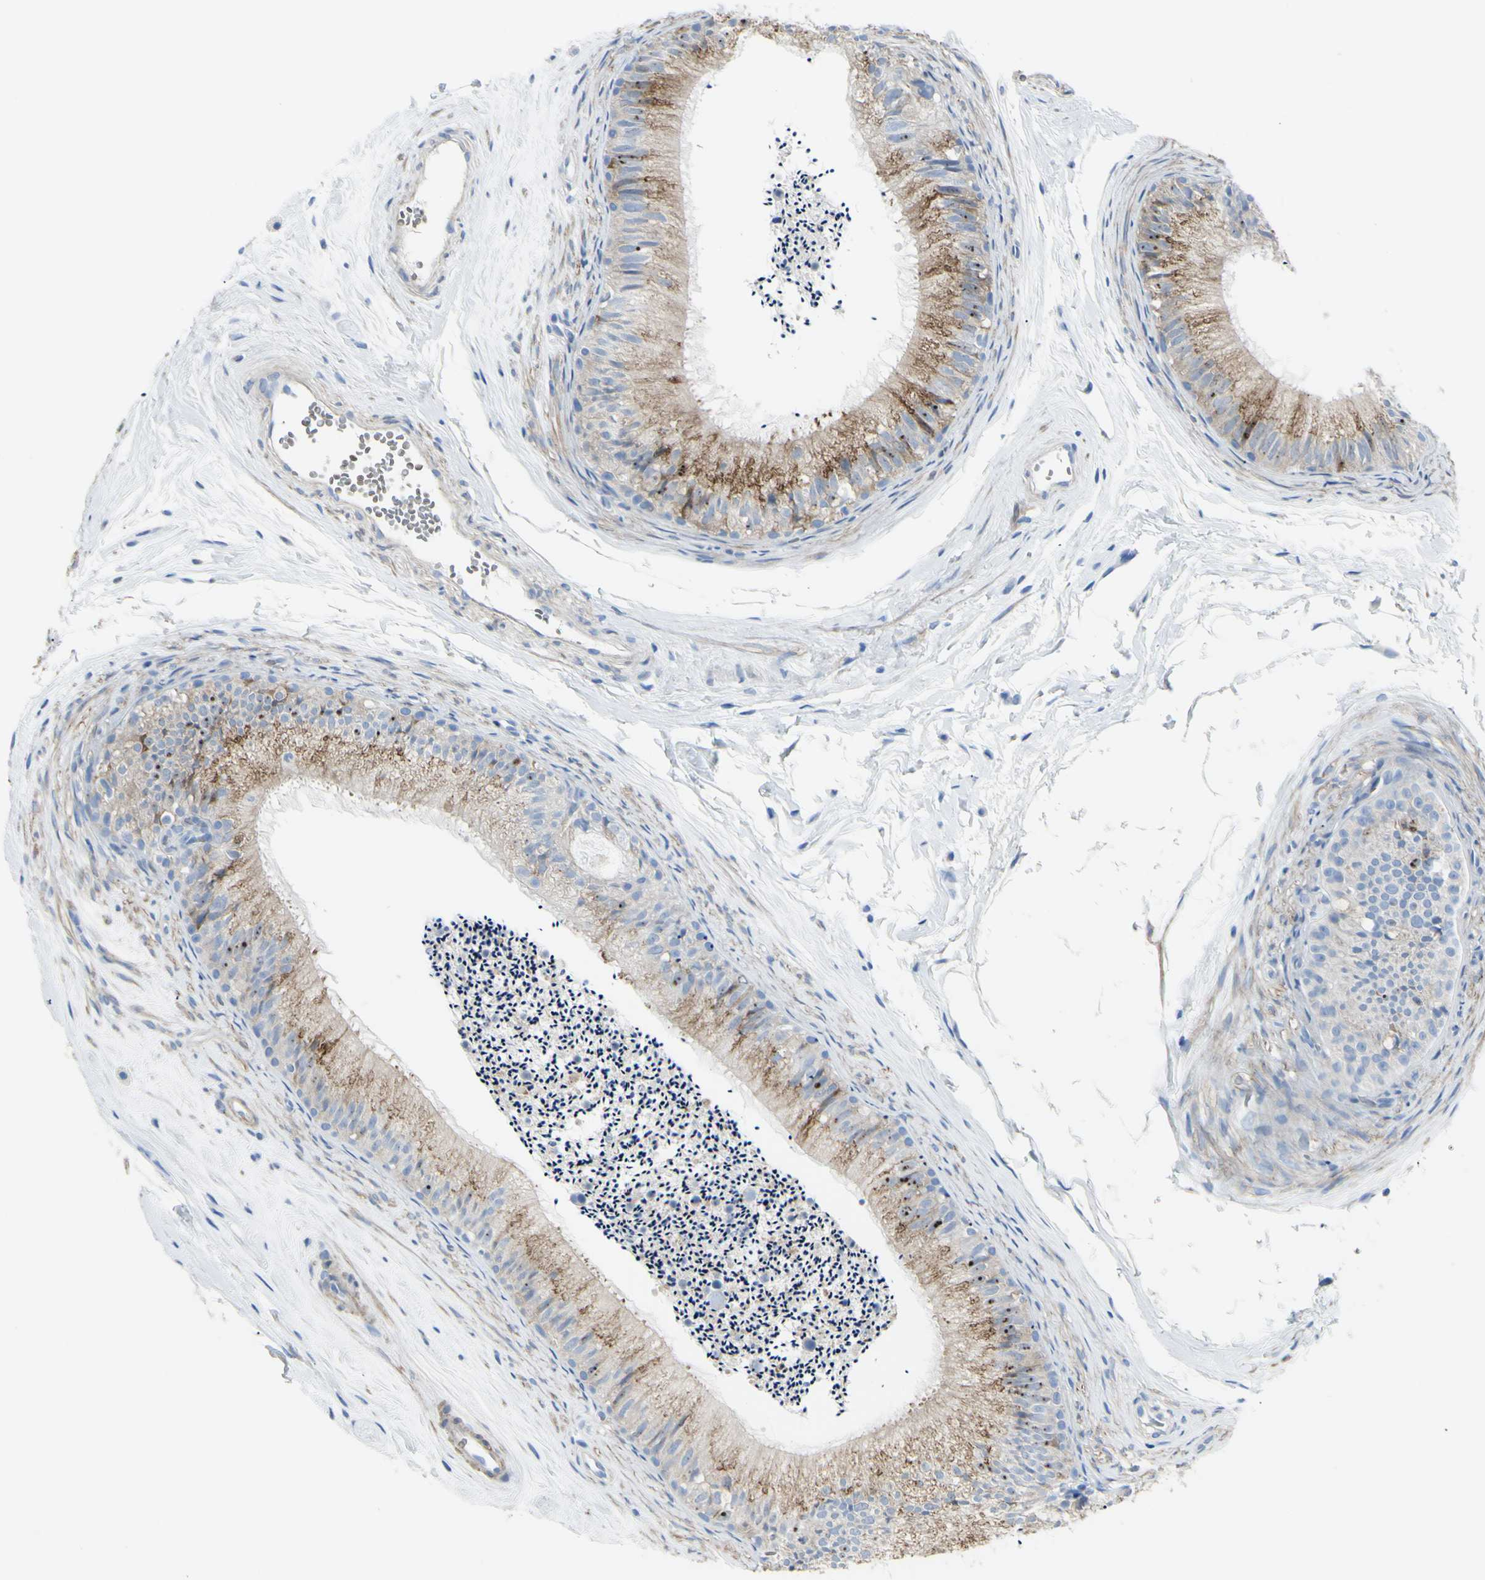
{"staining": {"intensity": "weak", "quantity": ">75%", "location": "cytoplasmic/membranous"}, "tissue": "epididymis", "cell_type": "Glandular cells", "image_type": "normal", "snomed": [{"axis": "morphology", "description": "Normal tissue, NOS"}, {"axis": "topography", "description": "Epididymis"}], "caption": "Immunohistochemistry photomicrograph of normal human epididymis stained for a protein (brown), which shows low levels of weak cytoplasmic/membranous positivity in about >75% of glandular cells.", "gene": "NCBP2L", "patient": {"sex": "male", "age": 56}}